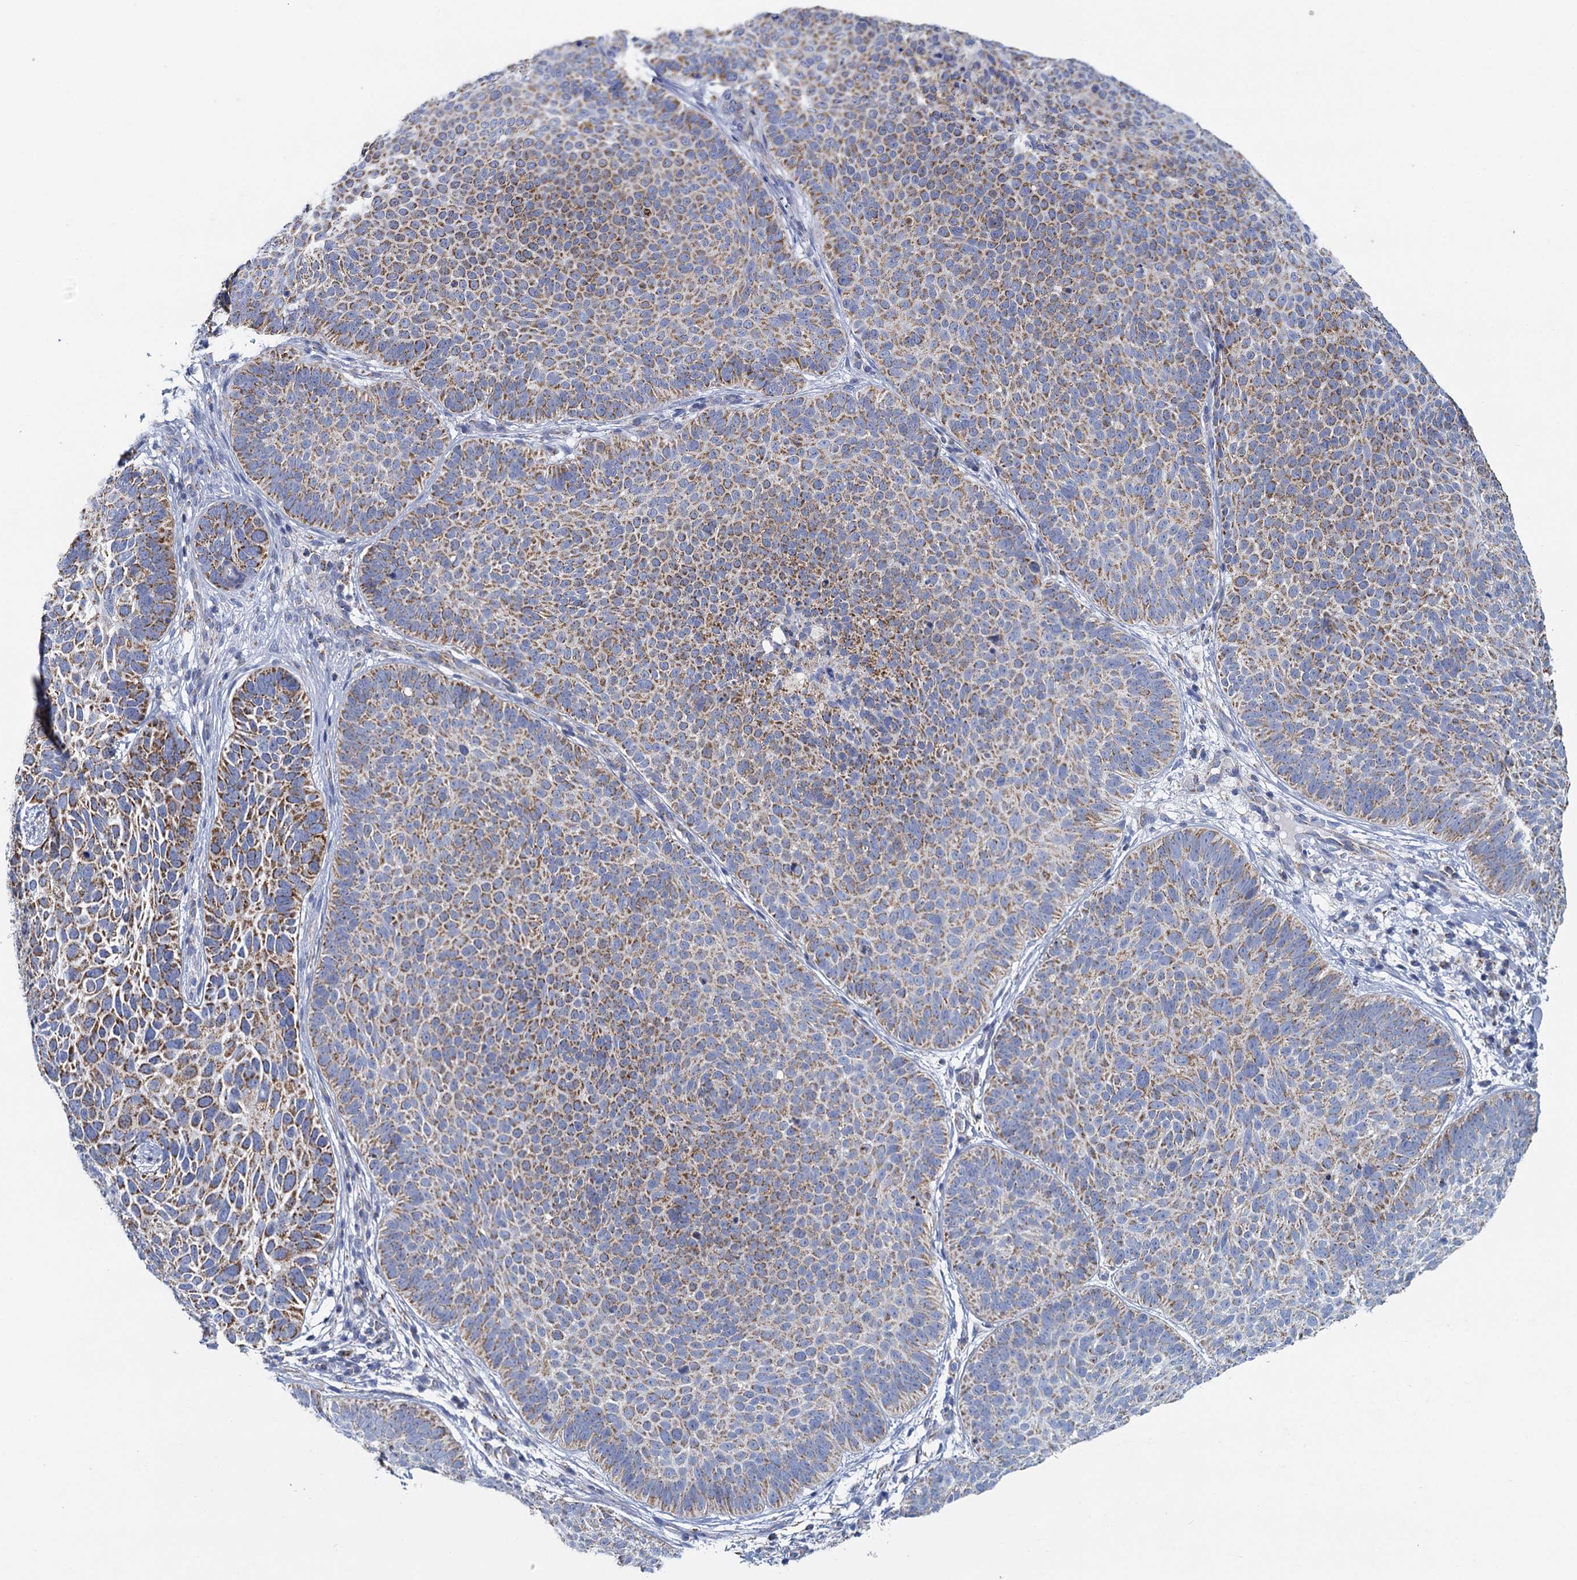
{"staining": {"intensity": "moderate", "quantity": ">75%", "location": "cytoplasmic/membranous"}, "tissue": "skin cancer", "cell_type": "Tumor cells", "image_type": "cancer", "snomed": [{"axis": "morphology", "description": "Basal cell carcinoma"}, {"axis": "topography", "description": "Skin"}], "caption": "Brown immunohistochemical staining in human basal cell carcinoma (skin) displays moderate cytoplasmic/membranous positivity in about >75% of tumor cells.", "gene": "CCP110", "patient": {"sex": "male", "age": 85}}